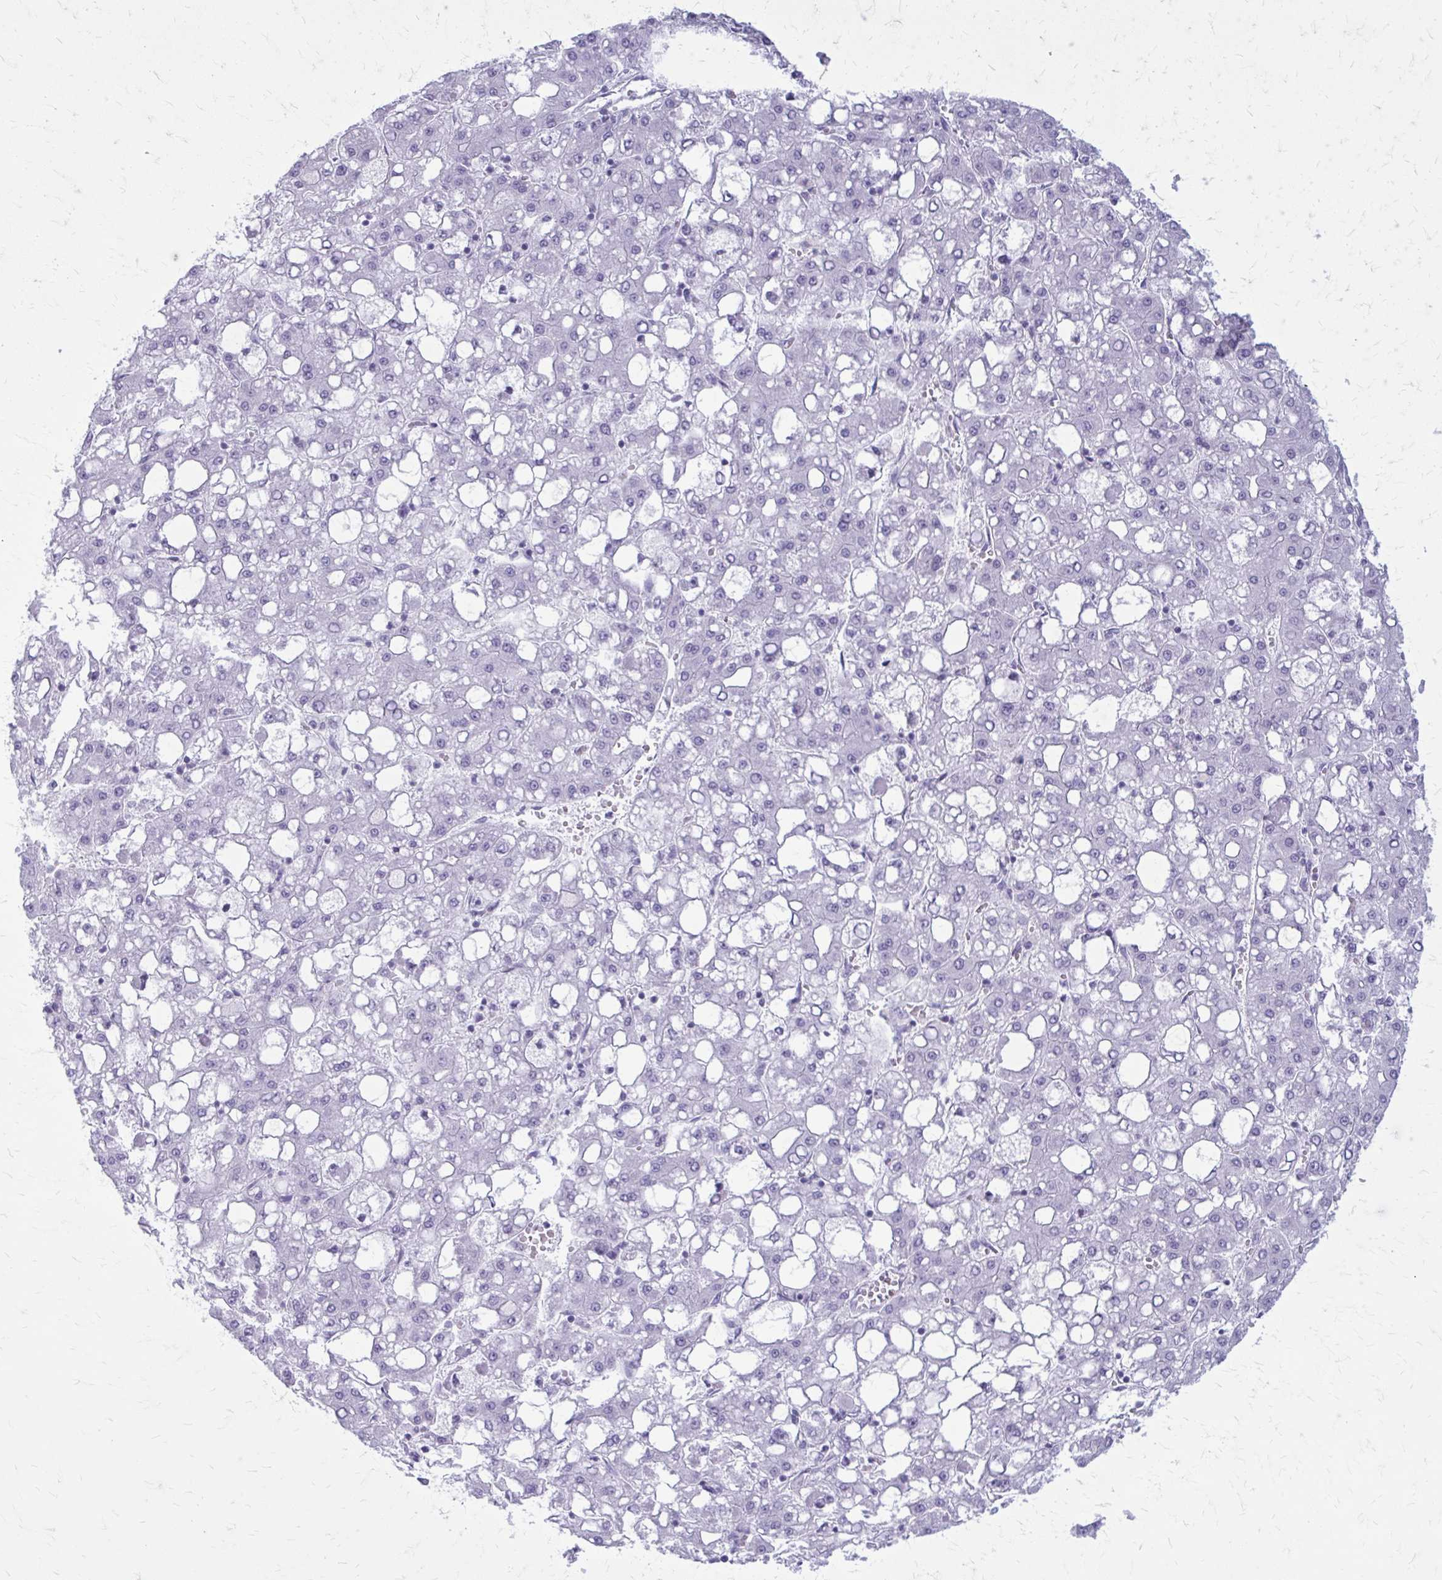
{"staining": {"intensity": "negative", "quantity": "none", "location": "none"}, "tissue": "liver cancer", "cell_type": "Tumor cells", "image_type": "cancer", "snomed": [{"axis": "morphology", "description": "Carcinoma, Hepatocellular, NOS"}, {"axis": "topography", "description": "Liver"}], "caption": "This micrograph is of liver cancer (hepatocellular carcinoma) stained with IHC to label a protein in brown with the nuclei are counter-stained blue. There is no staining in tumor cells. (Stains: DAB (3,3'-diaminobenzidine) immunohistochemistry with hematoxylin counter stain, Microscopy: brightfield microscopy at high magnification).", "gene": "KRT5", "patient": {"sex": "male", "age": 65}}